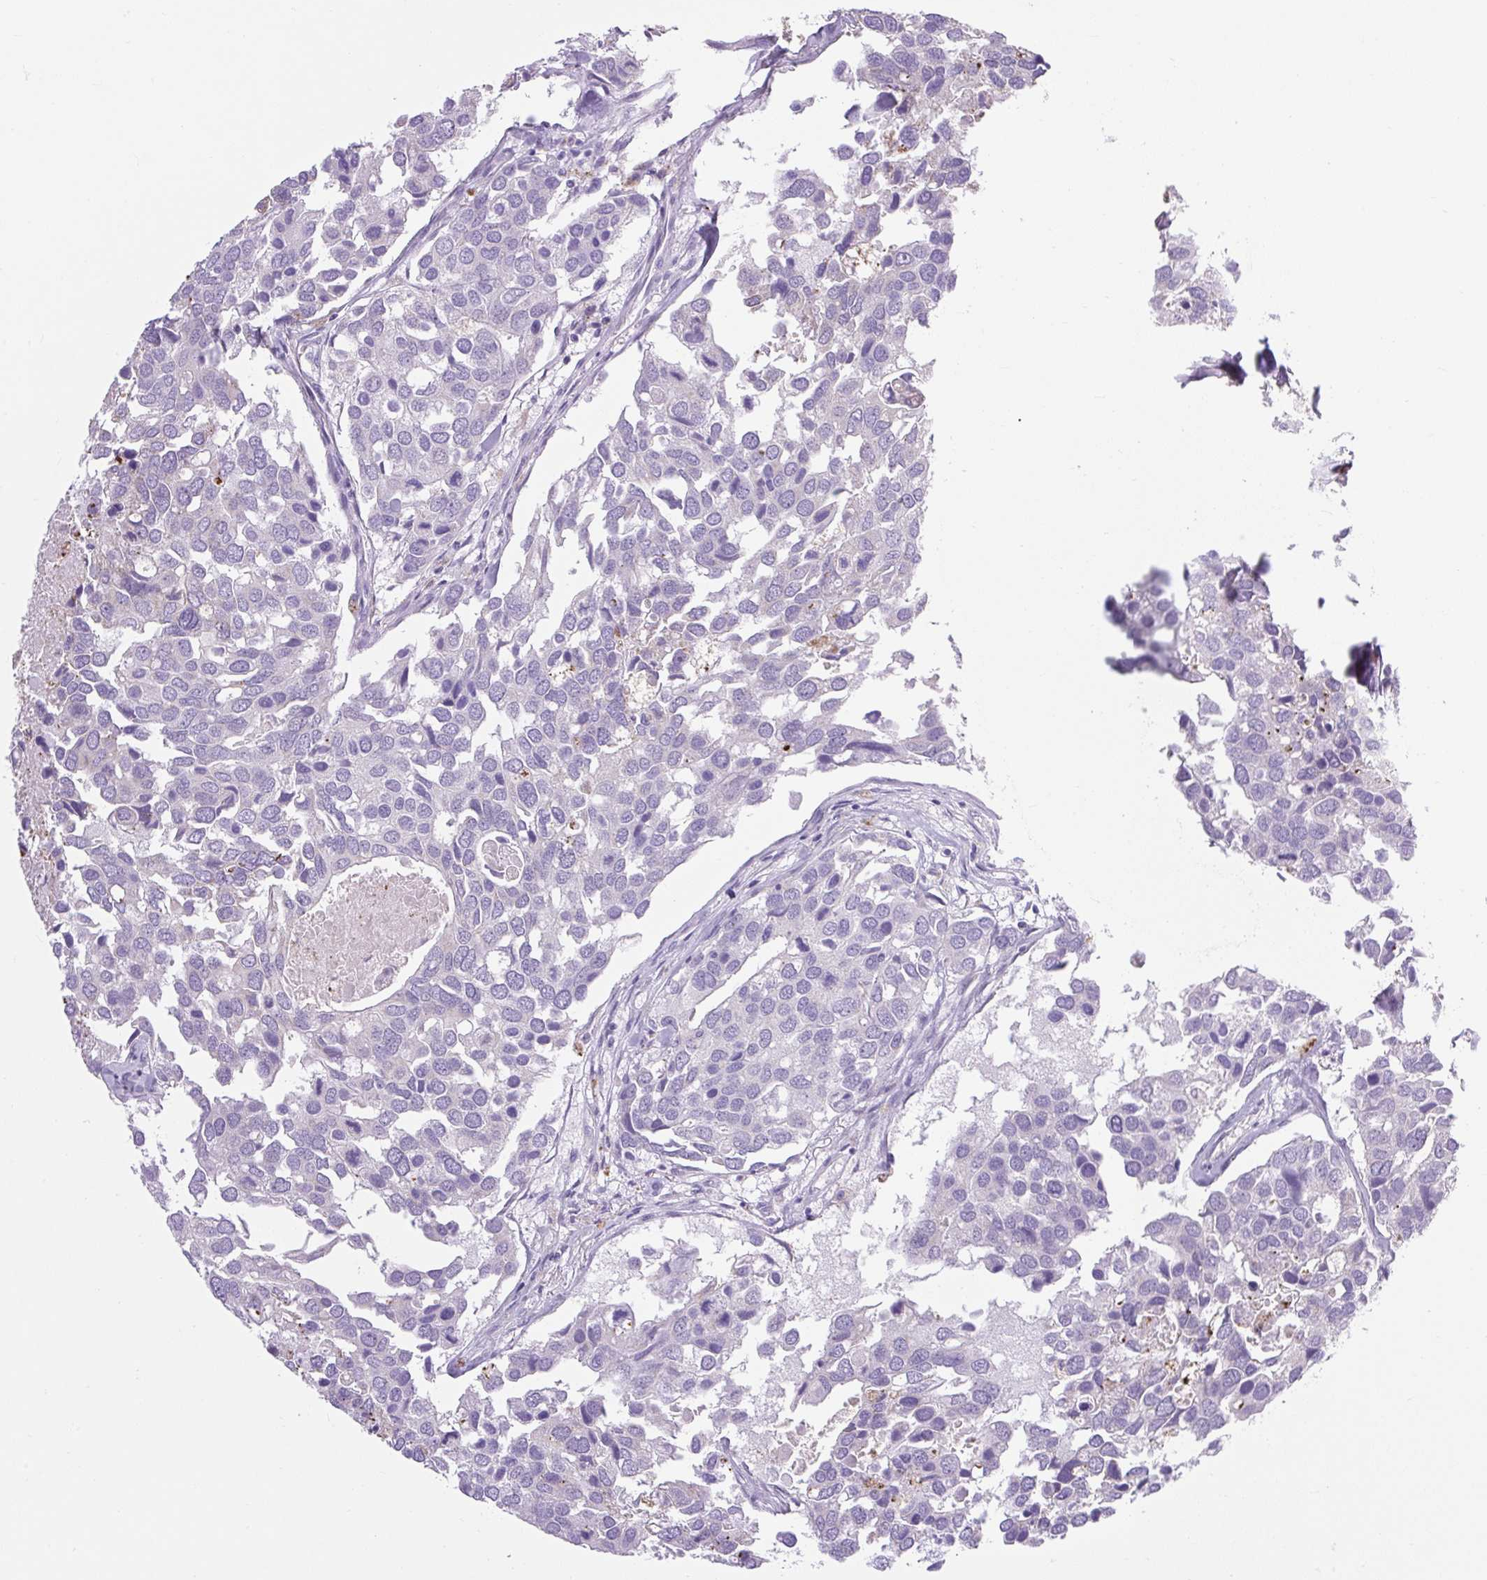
{"staining": {"intensity": "negative", "quantity": "none", "location": "none"}, "tissue": "breast cancer", "cell_type": "Tumor cells", "image_type": "cancer", "snomed": [{"axis": "morphology", "description": "Duct carcinoma"}, {"axis": "topography", "description": "Breast"}], "caption": "This is an IHC photomicrograph of human breast cancer (invasive ductal carcinoma). There is no staining in tumor cells.", "gene": "RNASE10", "patient": {"sex": "female", "age": 83}}